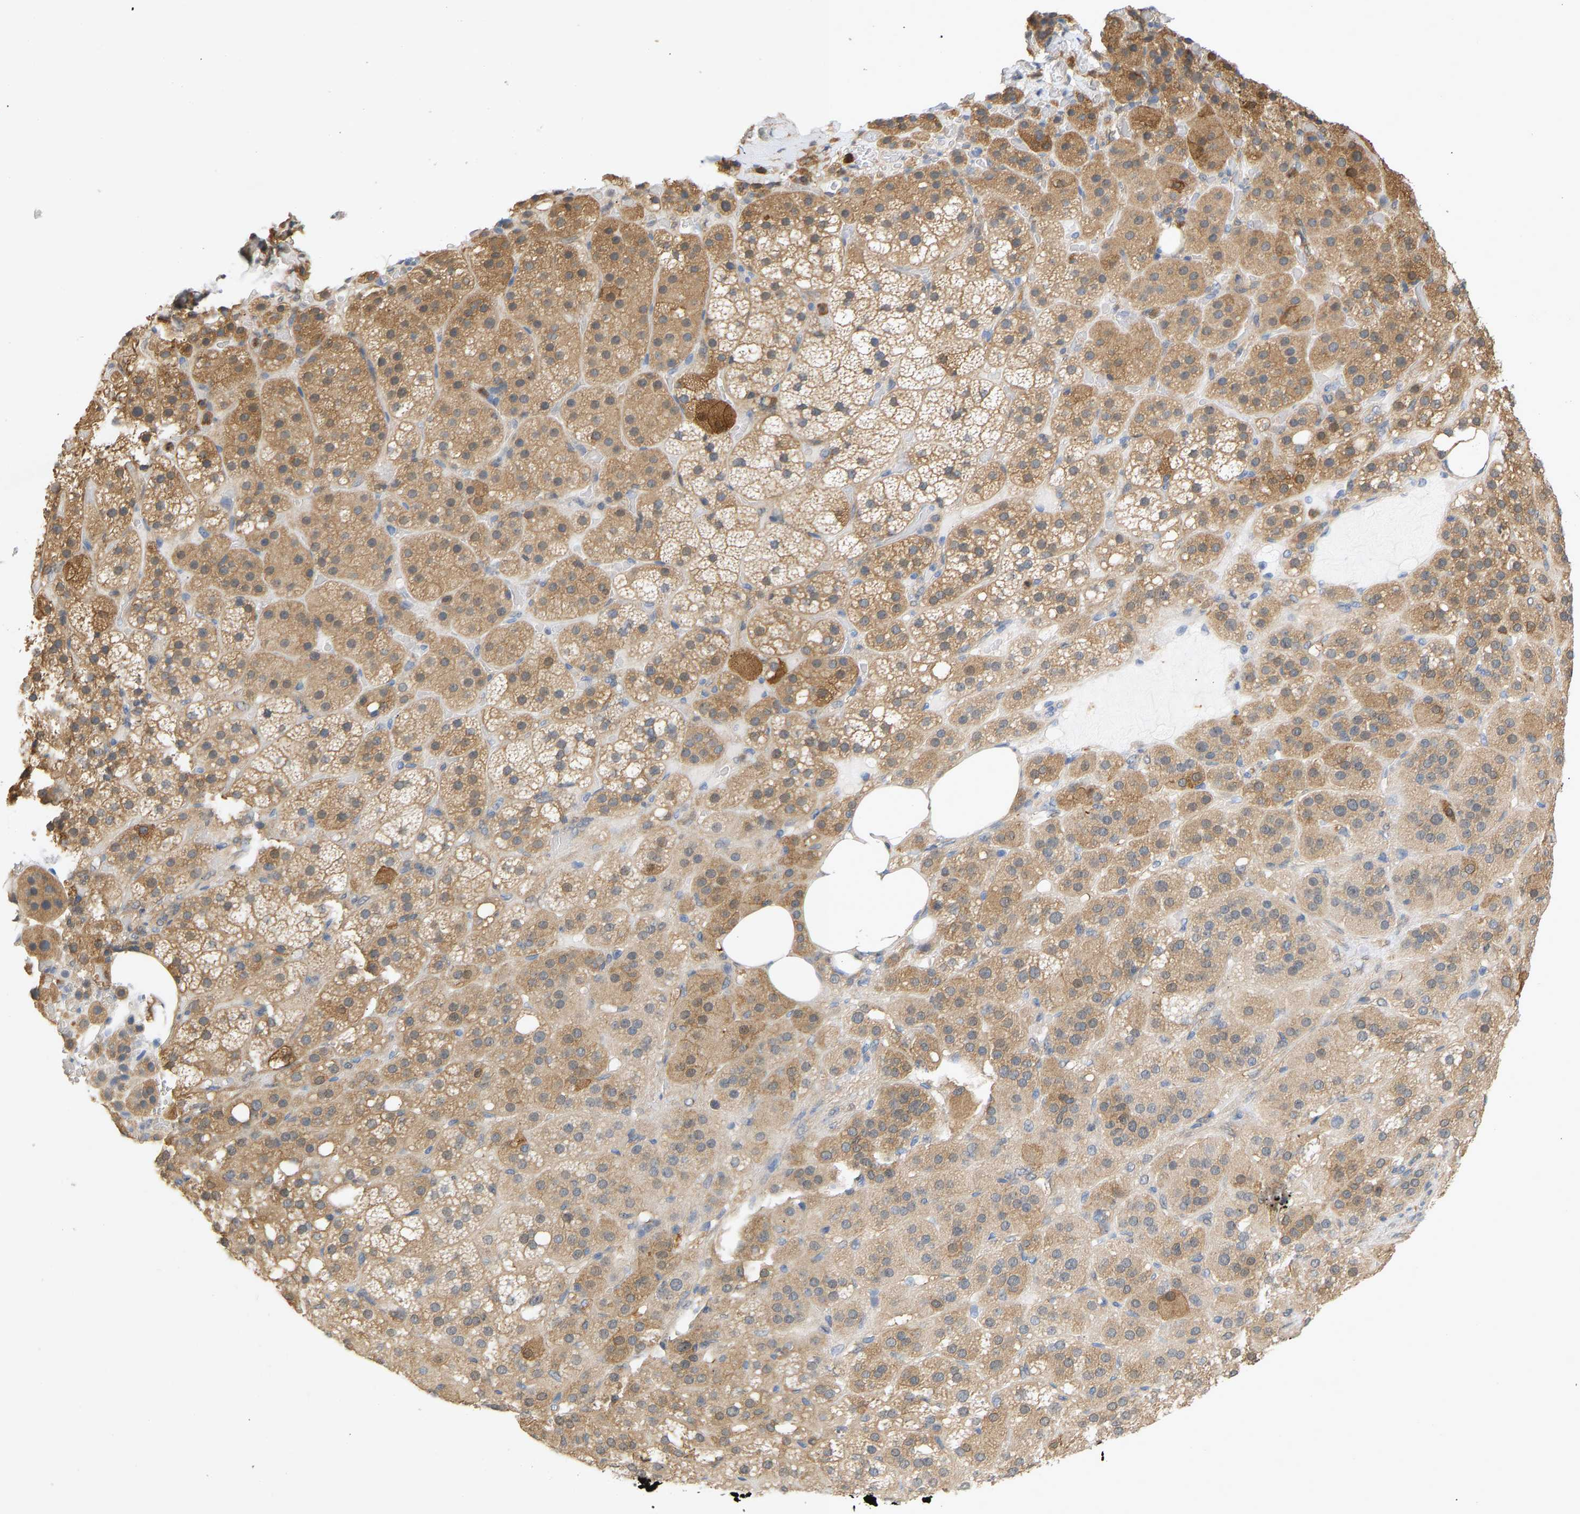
{"staining": {"intensity": "moderate", "quantity": ">75%", "location": "cytoplasmic/membranous"}, "tissue": "adrenal gland", "cell_type": "Glandular cells", "image_type": "normal", "snomed": [{"axis": "morphology", "description": "Normal tissue, NOS"}, {"axis": "topography", "description": "Adrenal gland"}], "caption": "A brown stain highlights moderate cytoplasmic/membranous positivity of a protein in glandular cells of normal human adrenal gland. Ihc stains the protein in brown and the nuclei are stained blue.", "gene": "ENO1", "patient": {"sex": "female", "age": 59}}